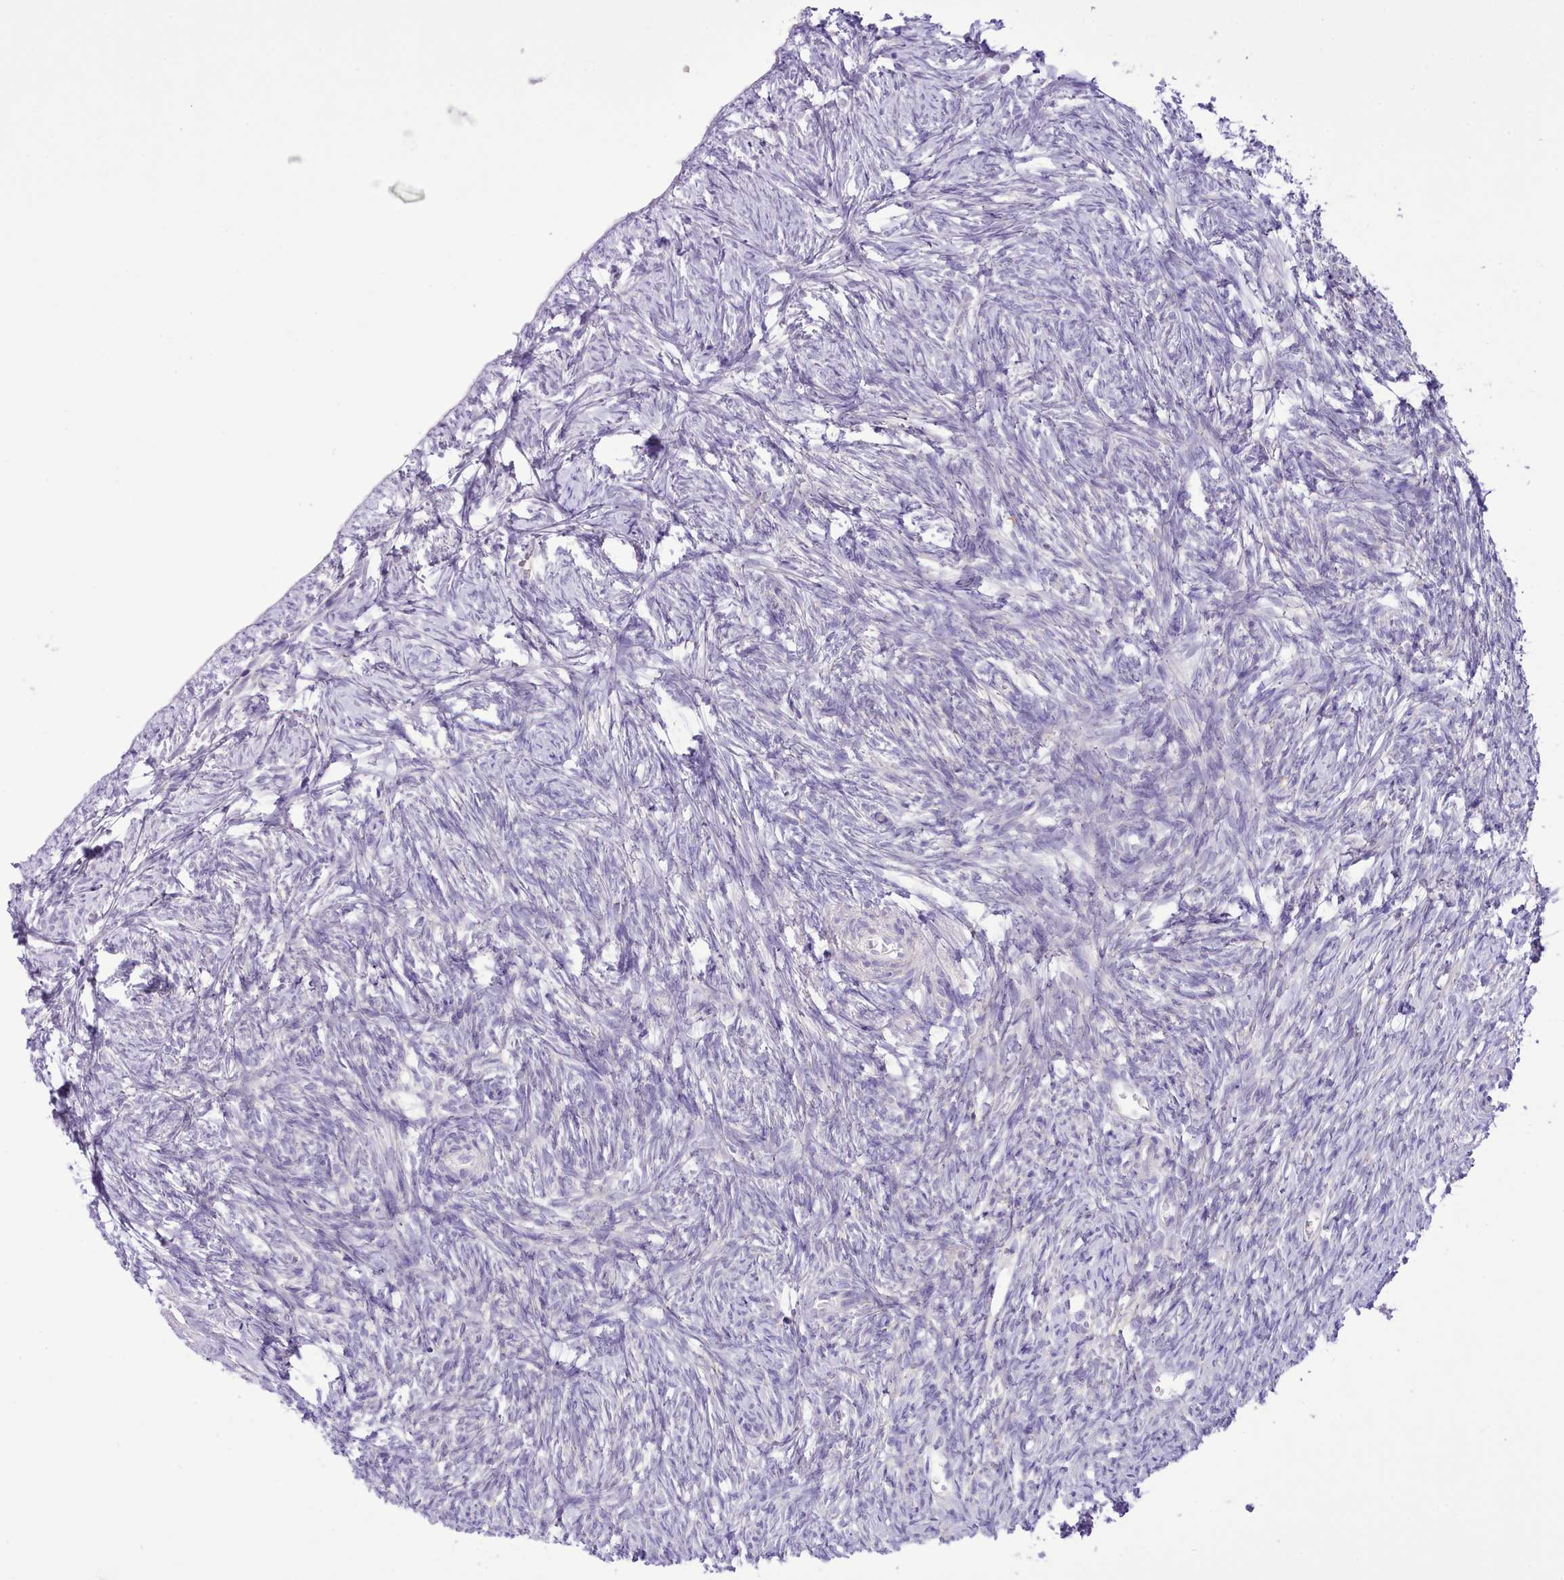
{"staining": {"intensity": "negative", "quantity": "none", "location": "none"}, "tissue": "ovary", "cell_type": "Ovarian stroma cells", "image_type": "normal", "snomed": [{"axis": "morphology", "description": "Normal tissue, NOS"}, {"axis": "topography", "description": "Ovary"}], "caption": "This is an immunohistochemistry micrograph of unremarkable ovary. There is no staining in ovarian stroma cells.", "gene": "MDFI", "patient": {"sex": "female", "age": 51}}